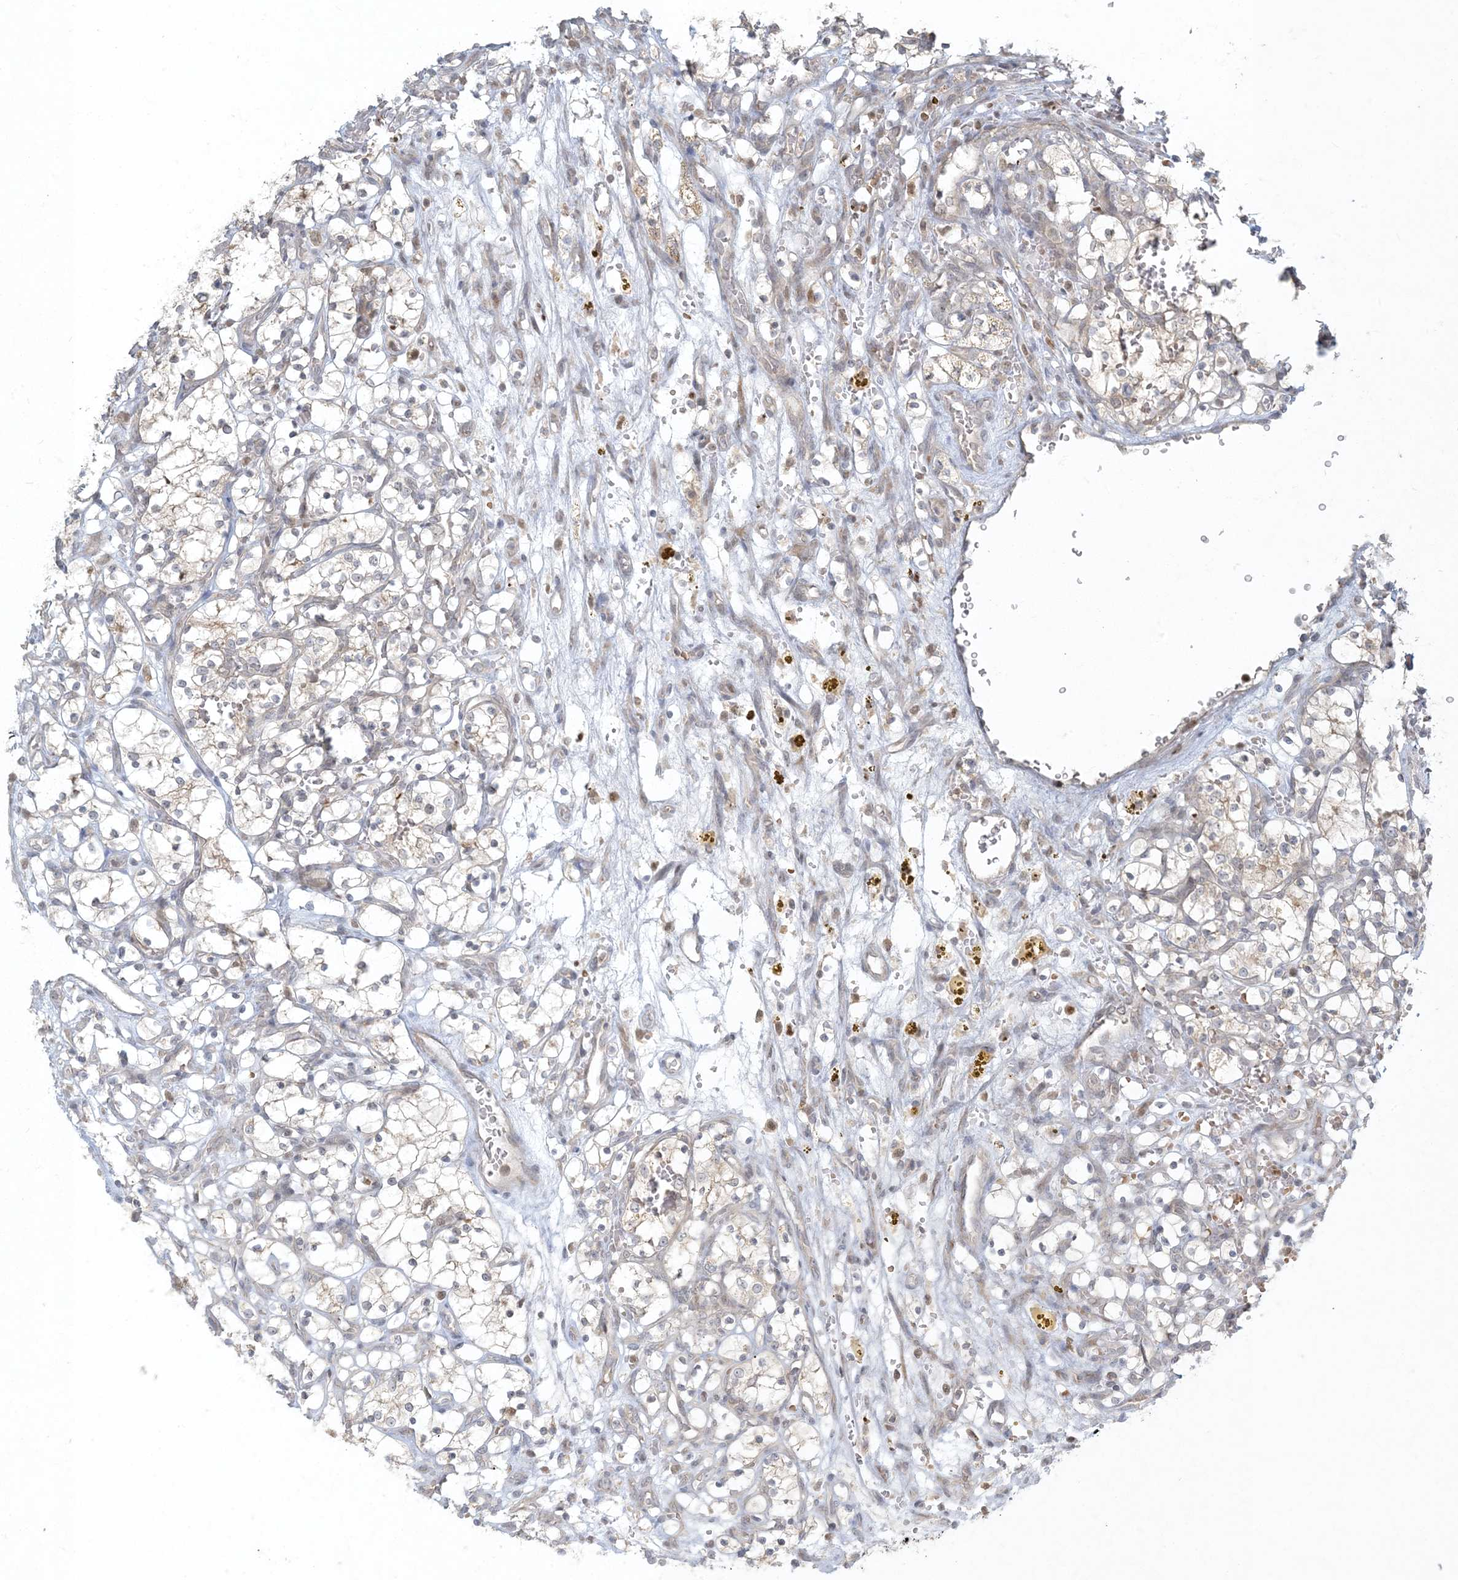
{"staining": {"intensity": "negative", "quantity": "none", "location": "none"}, "tissue": "renal cancer", "cell_type": "Tumor cells", "image_type": "cancer", "snomed": [{"axis": "morphology", "description": "Adenocarcinoma, NOS"}, {"axis": "topography", "description": "Kidney"}], "caption": "The image exhibits no staining of tumor cells in renal cancer (adenocarcinoma). (DAB immunohistochemistry, high magnification).", "gene": "CTDNEP1", "patient": {"sex": "female", "age": 69}}